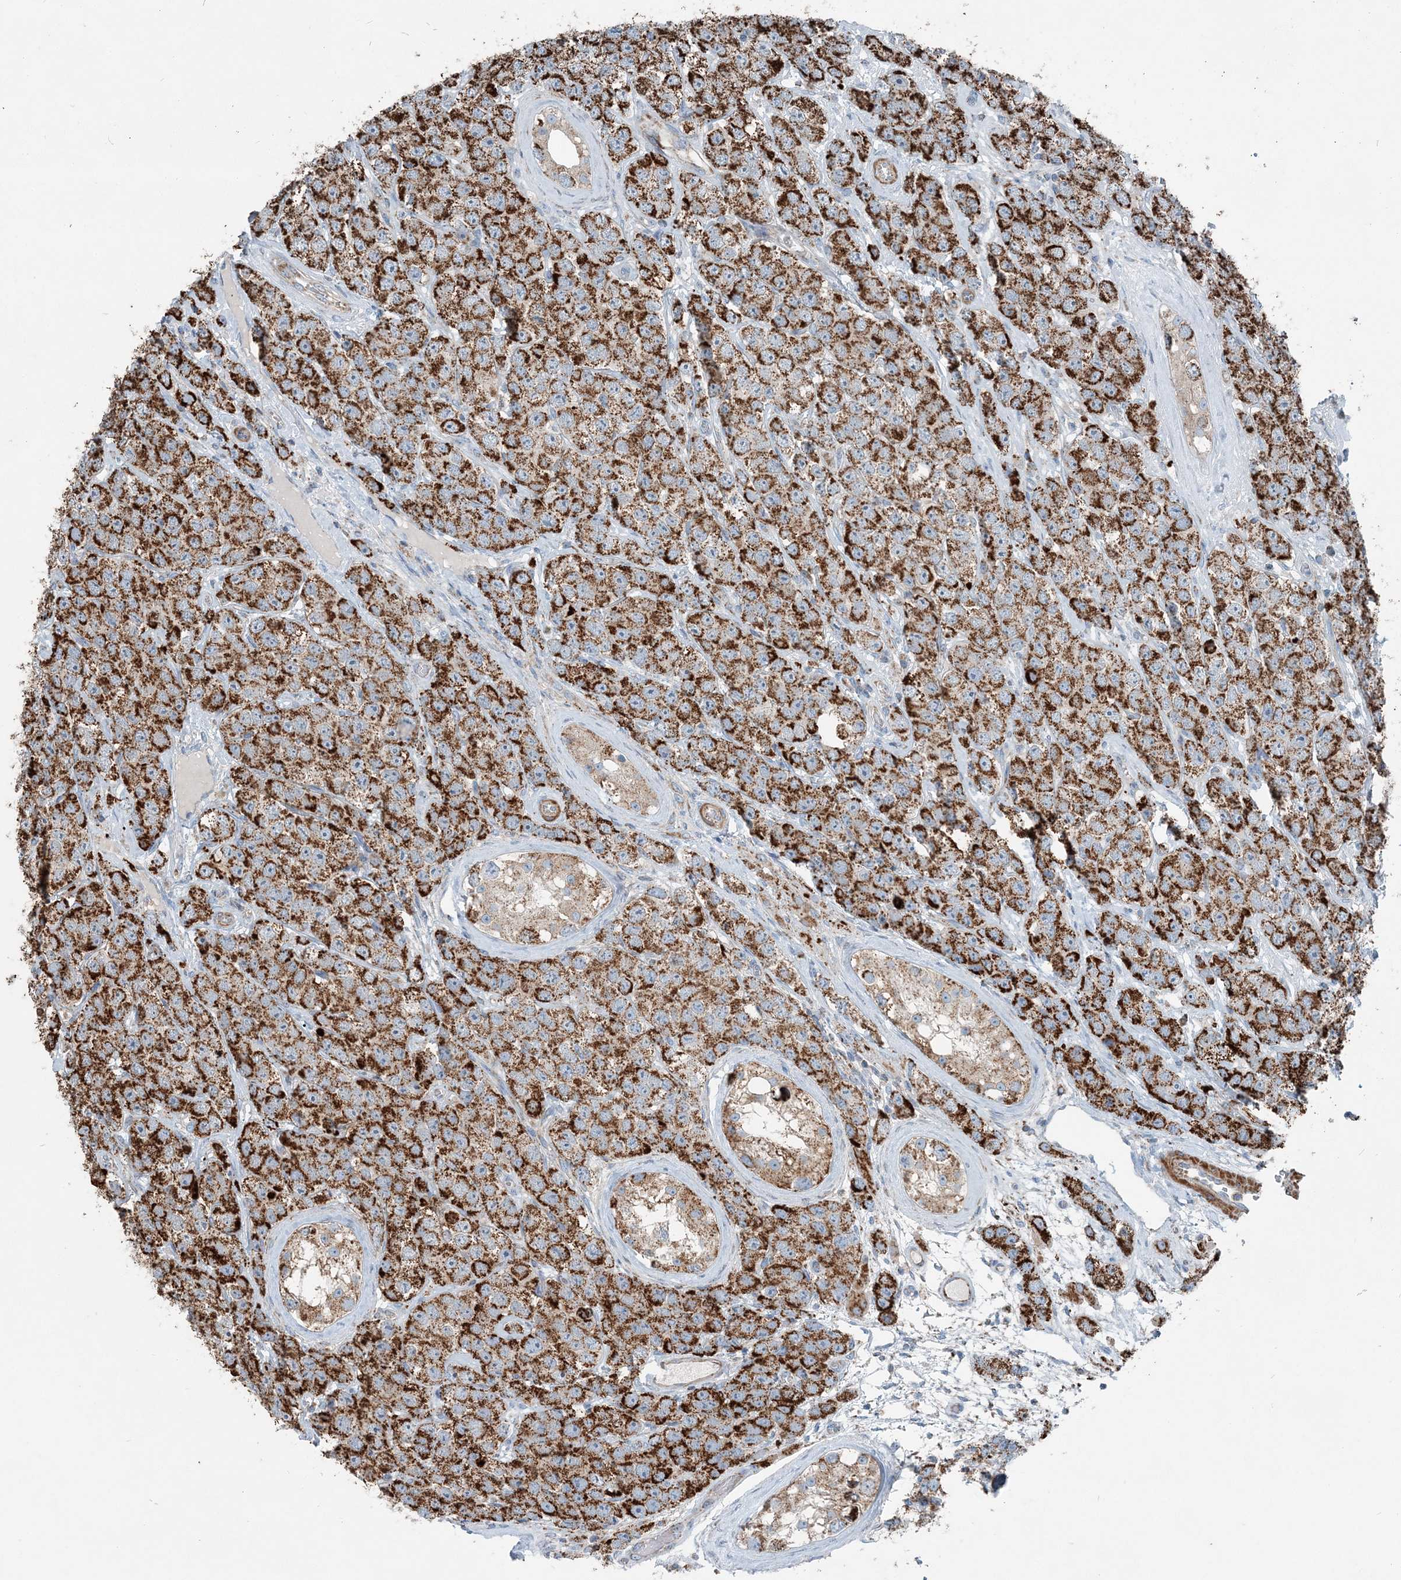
{"staining": {"intensity": "strong", "quantity": ">75%", "location": "cytoplasmic/membranous"}, "tissue": "testis cancer", "cell_type": "Tumor cells", "image_type": "cancer", "snomed": [{"axis": "morphology", "description": "Seminoma, NOS"}, {"axis": "topography", "description": "Testis"}], "caption": "Immunohistochemical staining of testis cancer (seminoma) reveals strong cytoplasmic/membranous protein expression in approximately >75% of tumor cells.", "gene": "INTU", "patient": {"sex": "male", "age": 28}}